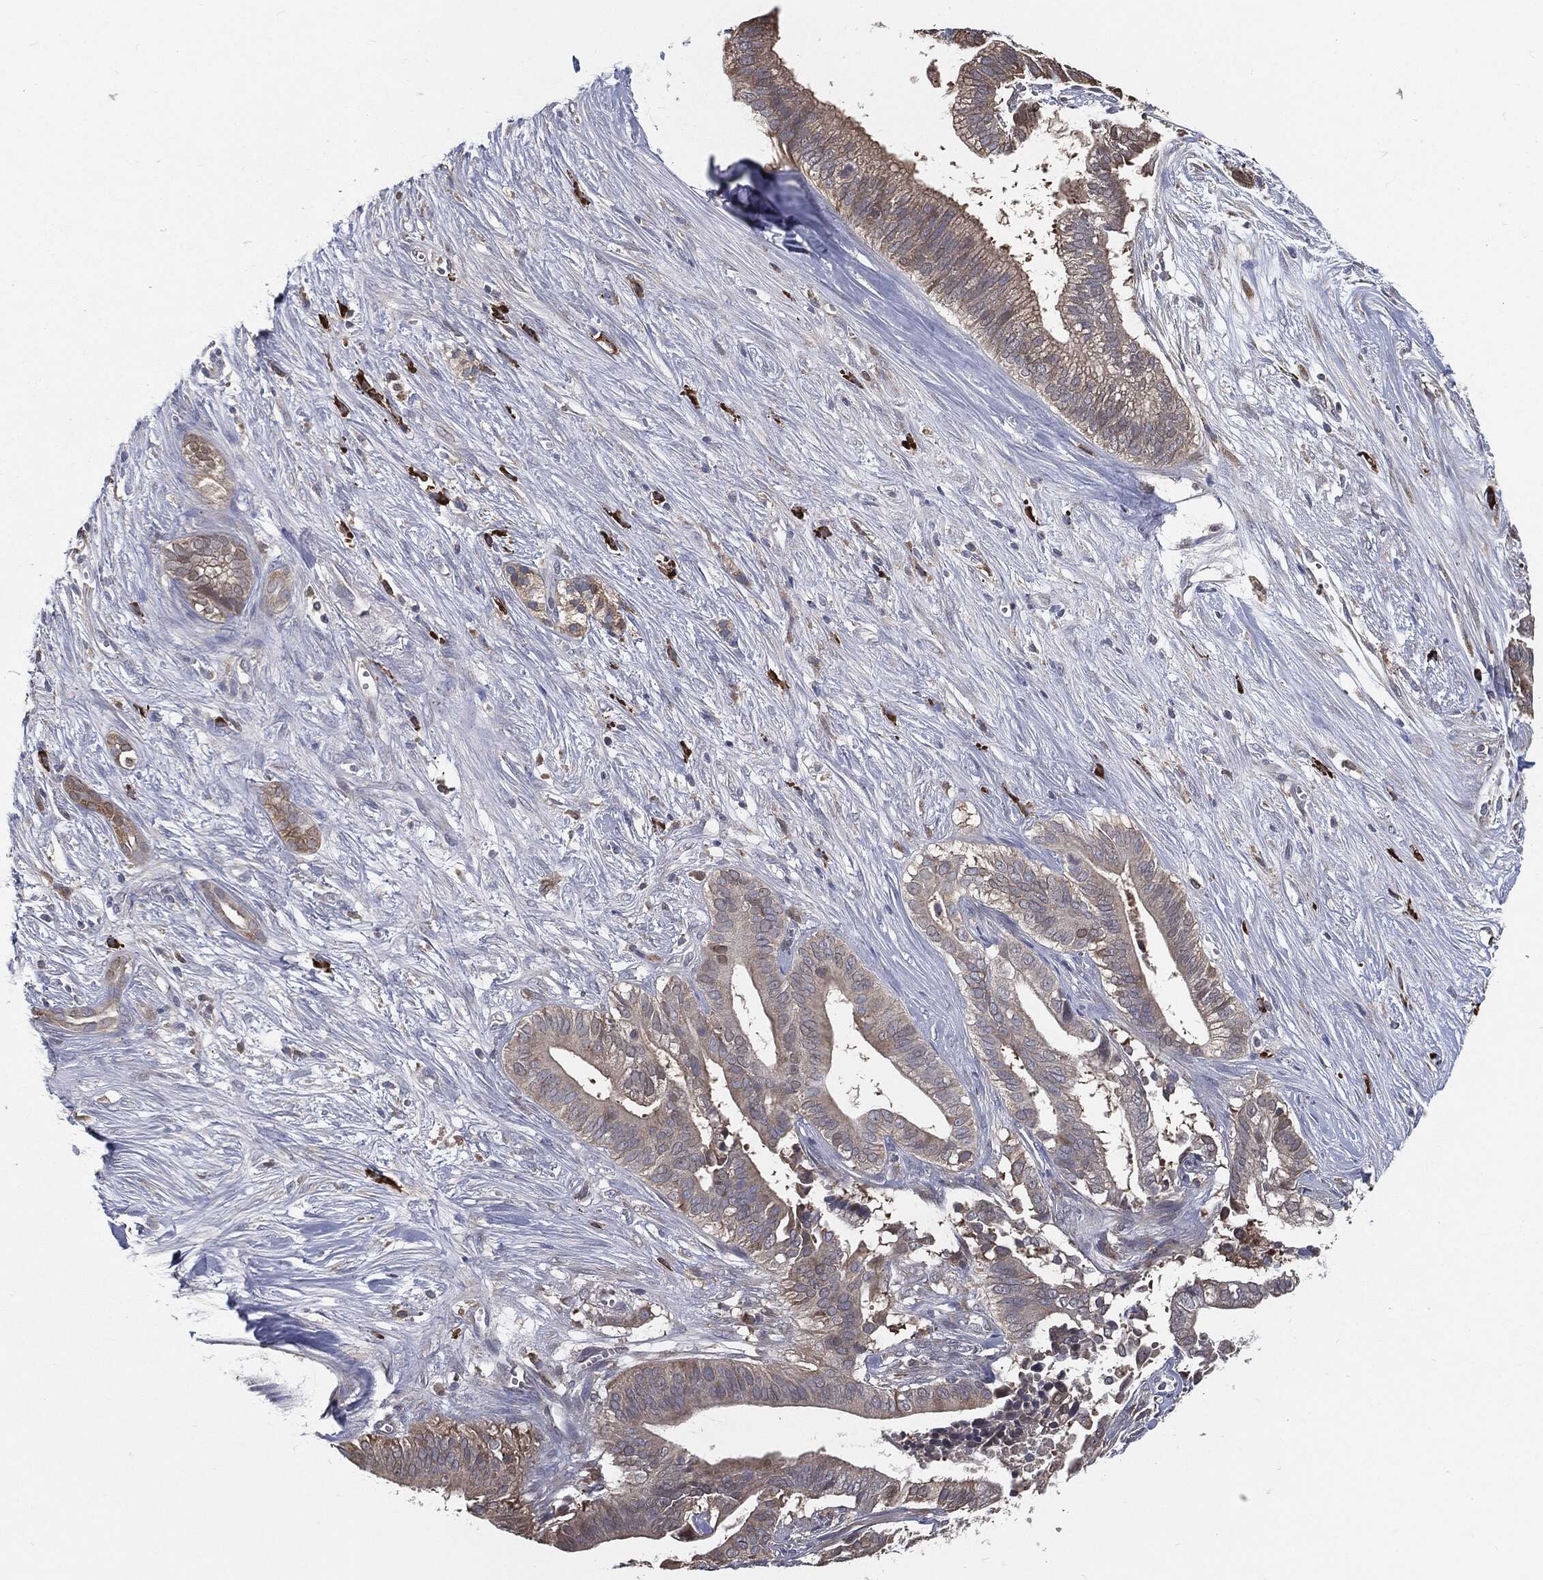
{"staining": {"intensity": "moderate", "quantity": "25%-75%", "location": "cytoplasmic/membranous"}, "tissue": "pancreatic cancer", "cell_type": "Tumor cells", "image_type": "cancer", "snomed": [{"axis": "morphology", "description": "Adenocarcinoma, NOS"}, {"axis": "topography", "description": "Pancreas"}], "caption": "Immunohistochemistry (IHC) histopathology image of human adenocarcinoma (pancreatic) stained for a protein (brown), which demonstrates medium levels of moderate cytoplasmic/membranous positivity in about 25%-75% of tumor cells.", "gene": "PRDX4", "patient": {"sex": "male", "age": 61}}